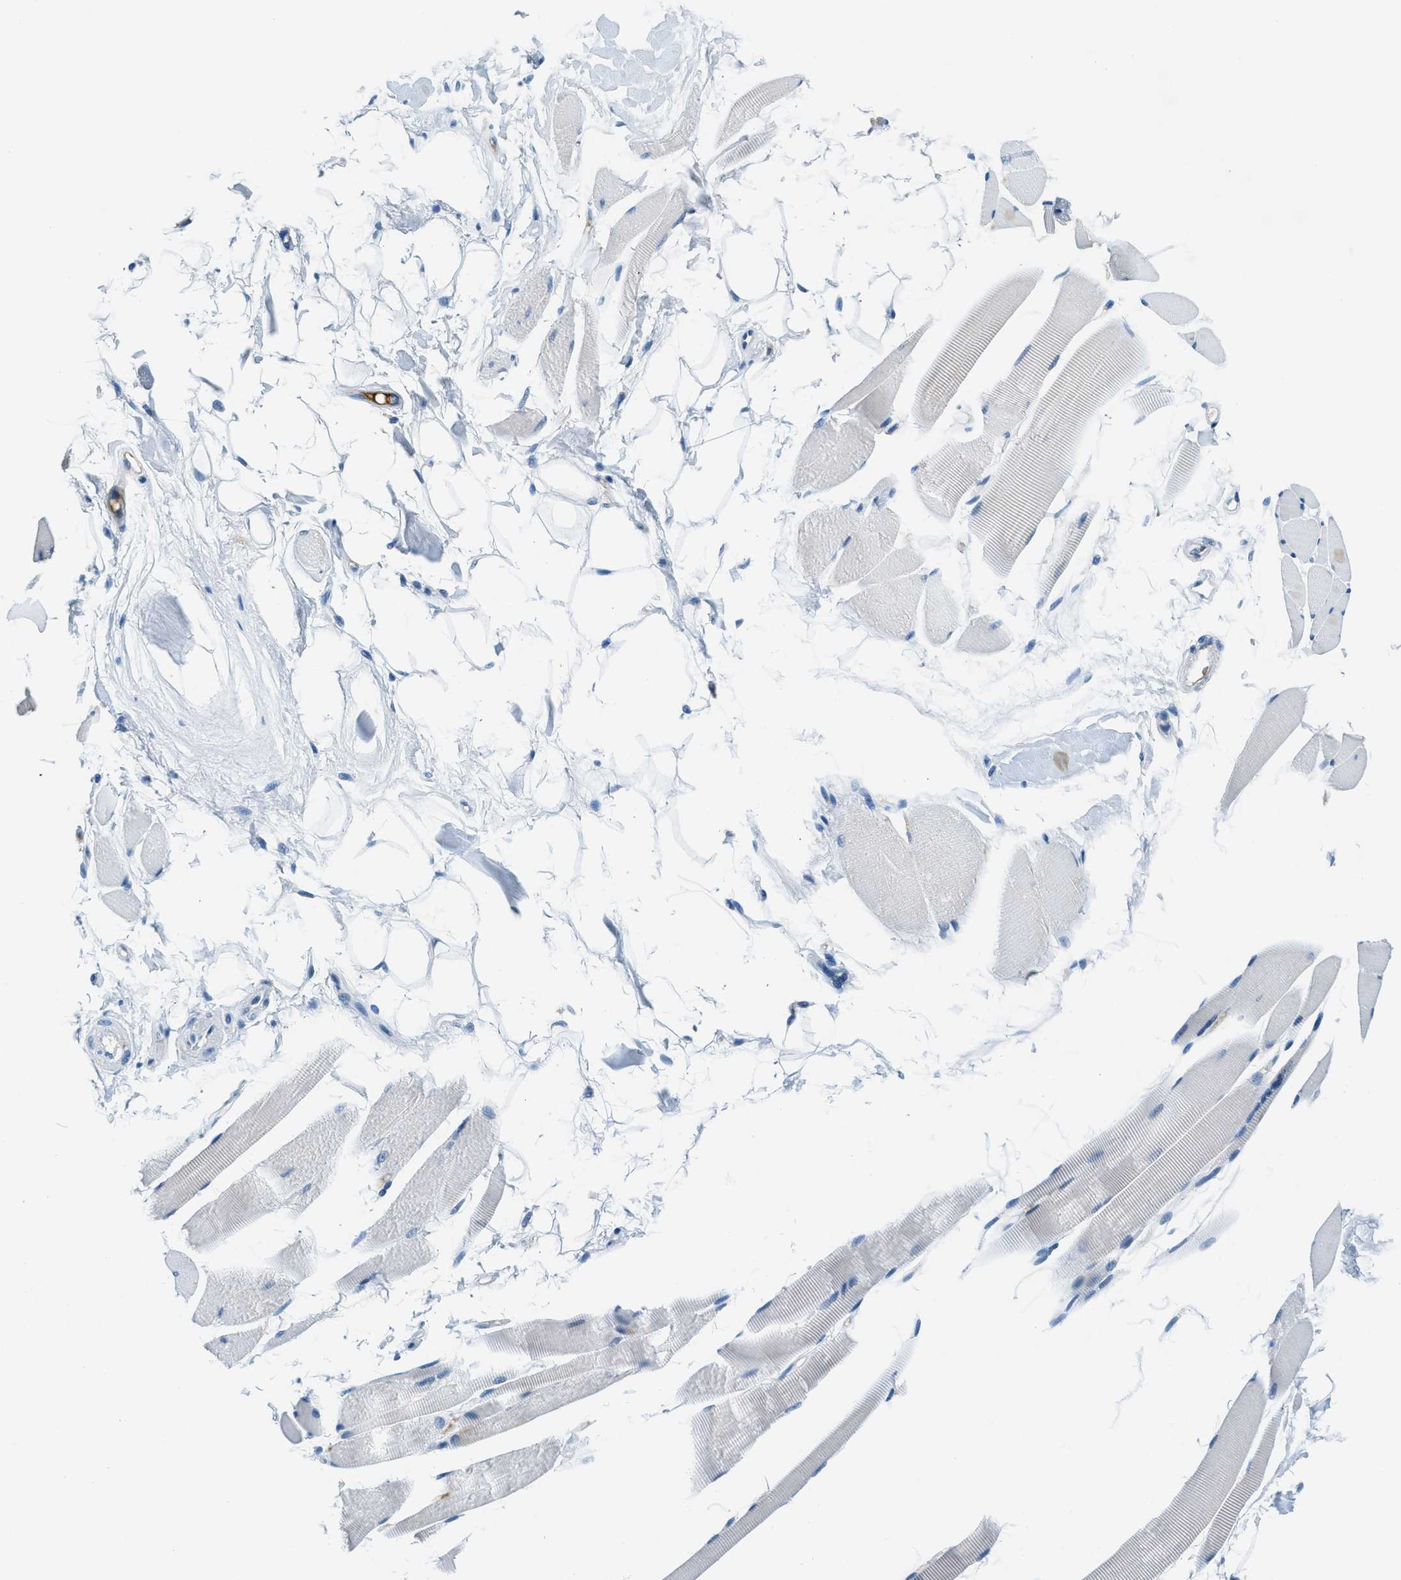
{"staining": {"intensity": "negative", "quantity": "none", "location": "none"}, "tissue": "skeletal muscle", "cell_type": "Myocytes", "image_type": "normal", "snomed": [{"axis": "morphology", "description": "Normal tissue, NOS"}, {"axis": "topography", "description": "Skeletal muscle"}, {"axis": "topography", "description": "Peripheral nerve tissue"}], "caption": "A high-resolution photomicrograph shows IHC staining of normal skeletal muscle, which reveals no significant staining in myocytes.", "gene": "A2M", "patient": {"sex": "female", "age": 84}}